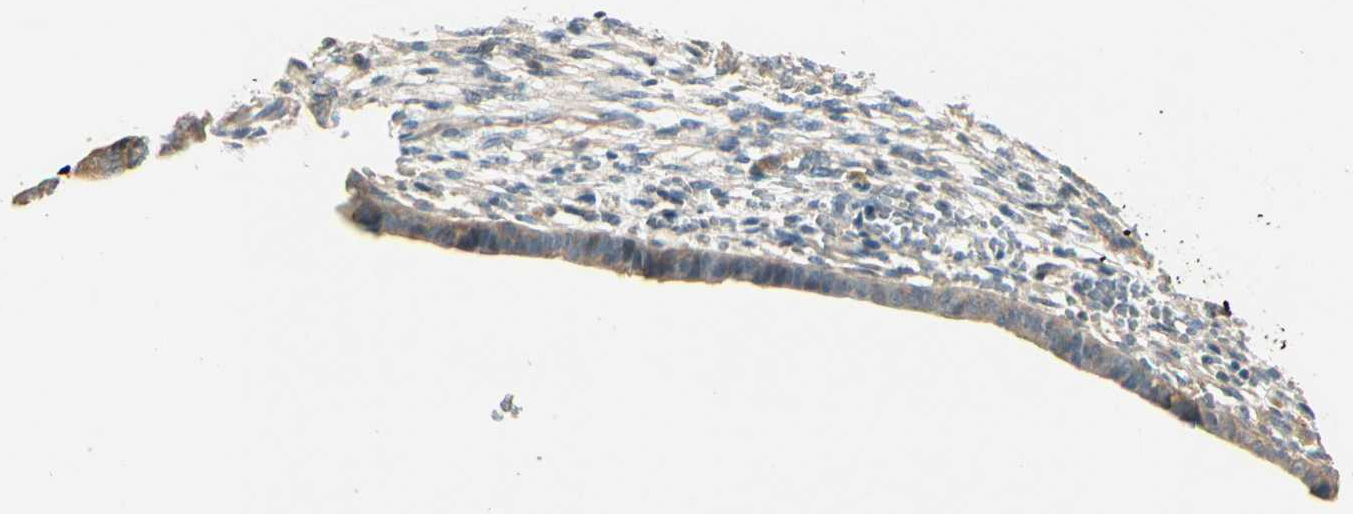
{"staining": {"intensity": "weak", "quantity": "<25%", "location": "cytoplasmic/membranous"}, "tissue": "endometrium", "cell_type": "Cells in endometrial stroma", "image_type": "normal", "snomed": [{"axis": "morphology", "description": "Normal tissue, NOS"}, {"axis": "topography", "description": "Endometrium"}], "caption": "Immunohistochemical staining of unremarkable human endometrium exhibits no significant positivity in cells in endometrial stroma.", "gene": "PLXNA1", "patient": {"sex": "female", "age": 57}}